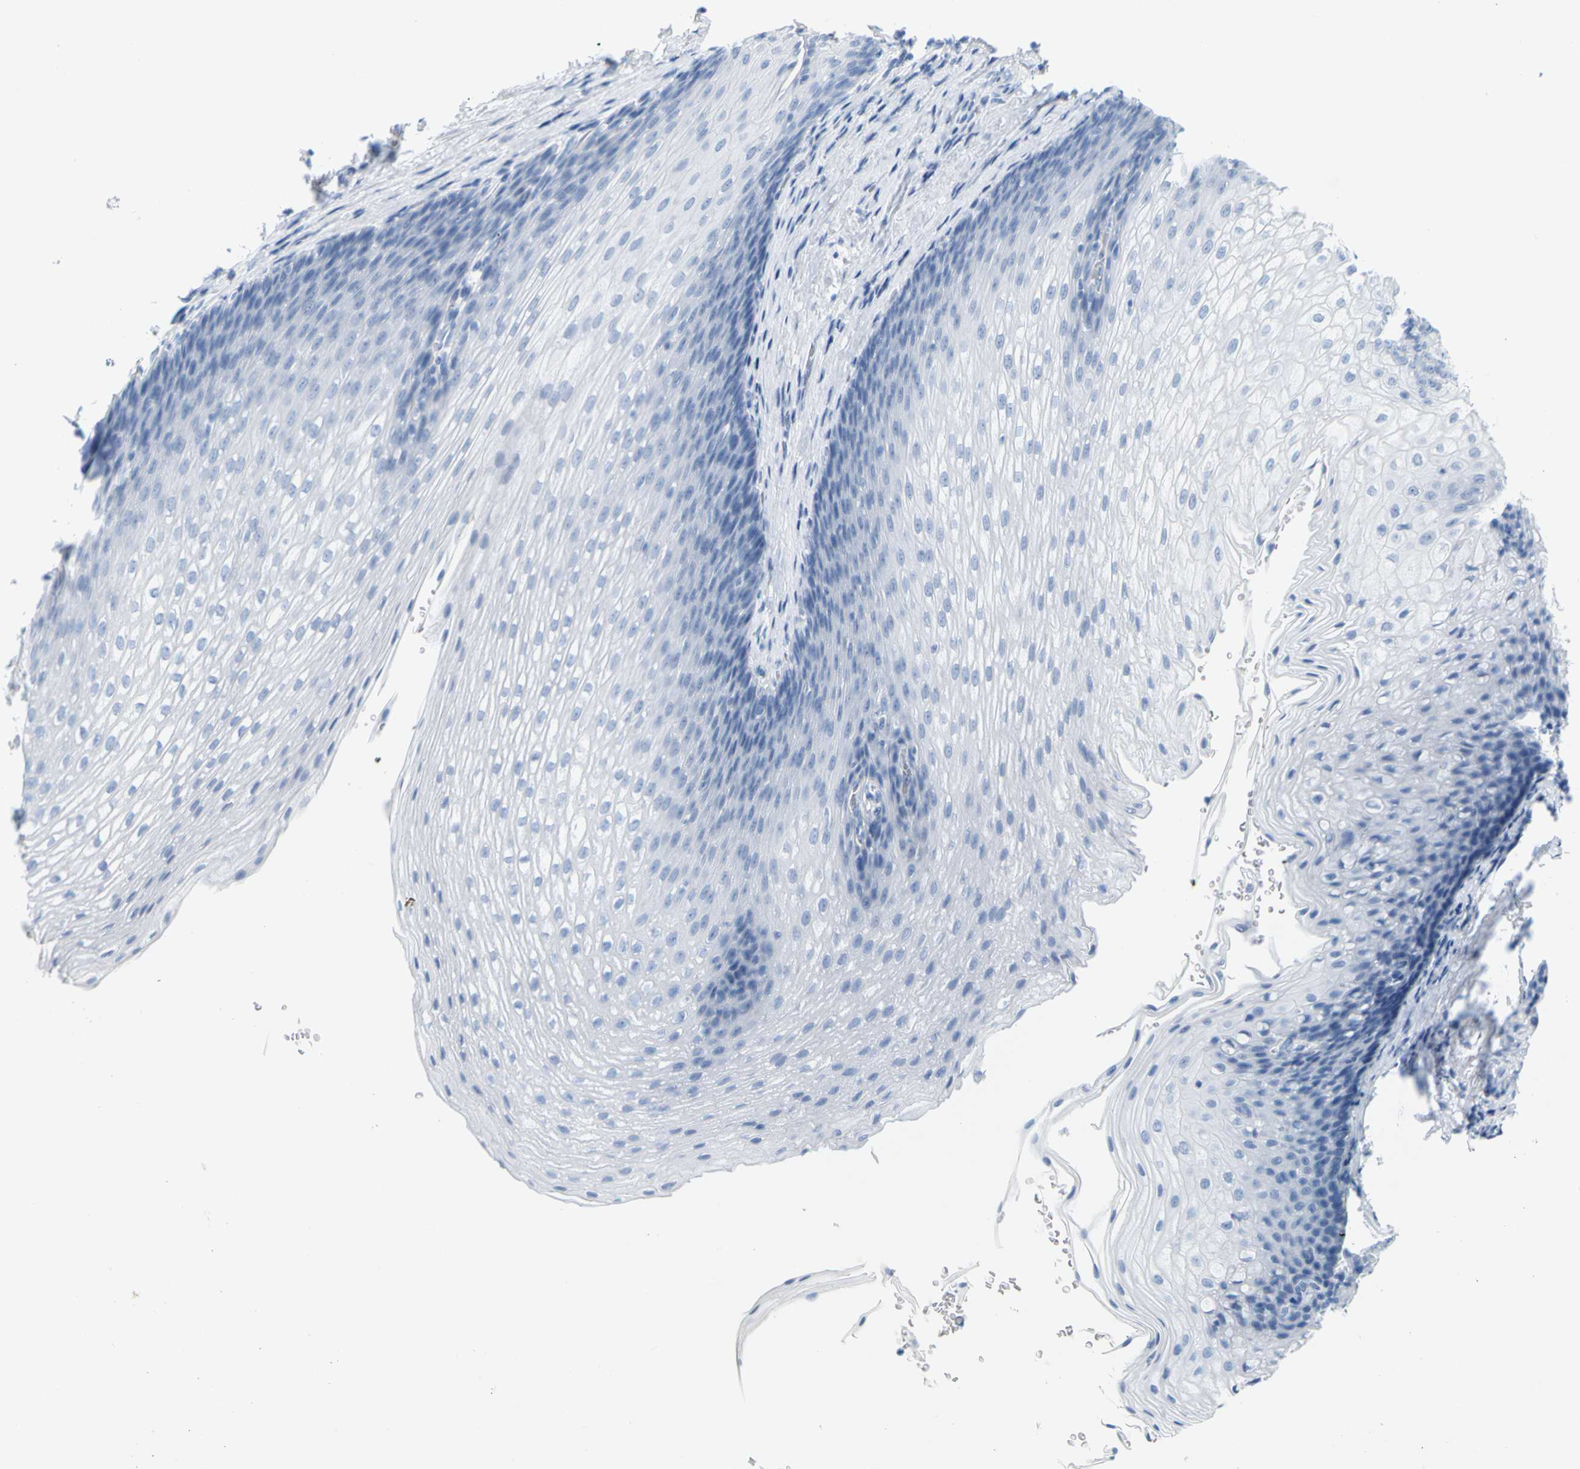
{"staining": {"intensity": "negative", "quantity": "none", "location": "none"}, "tissue": "esophagus", "cell_type": "Squamous epithelial cells", "image_type": "normal", "snomed": [{"axis": "morphology", "description": "Normal tissue, NOS"}, {"axis": "topography", "description": "Esophagus"}], "caption": "Immunohistochemistry histopathology image of normal human esophagus stained for a protein (brown), which demonstrates no expression in squamous epithelial cells. The staining was performed using DAB (3,3'-diaminobenzidine) to visualize the protein expression in brown, while the nuclei were stained in blue with hematoxylin (Magnification: 20x).", "gene": "OPN1SW", "patient": {"sex": "male", "age": 48}}